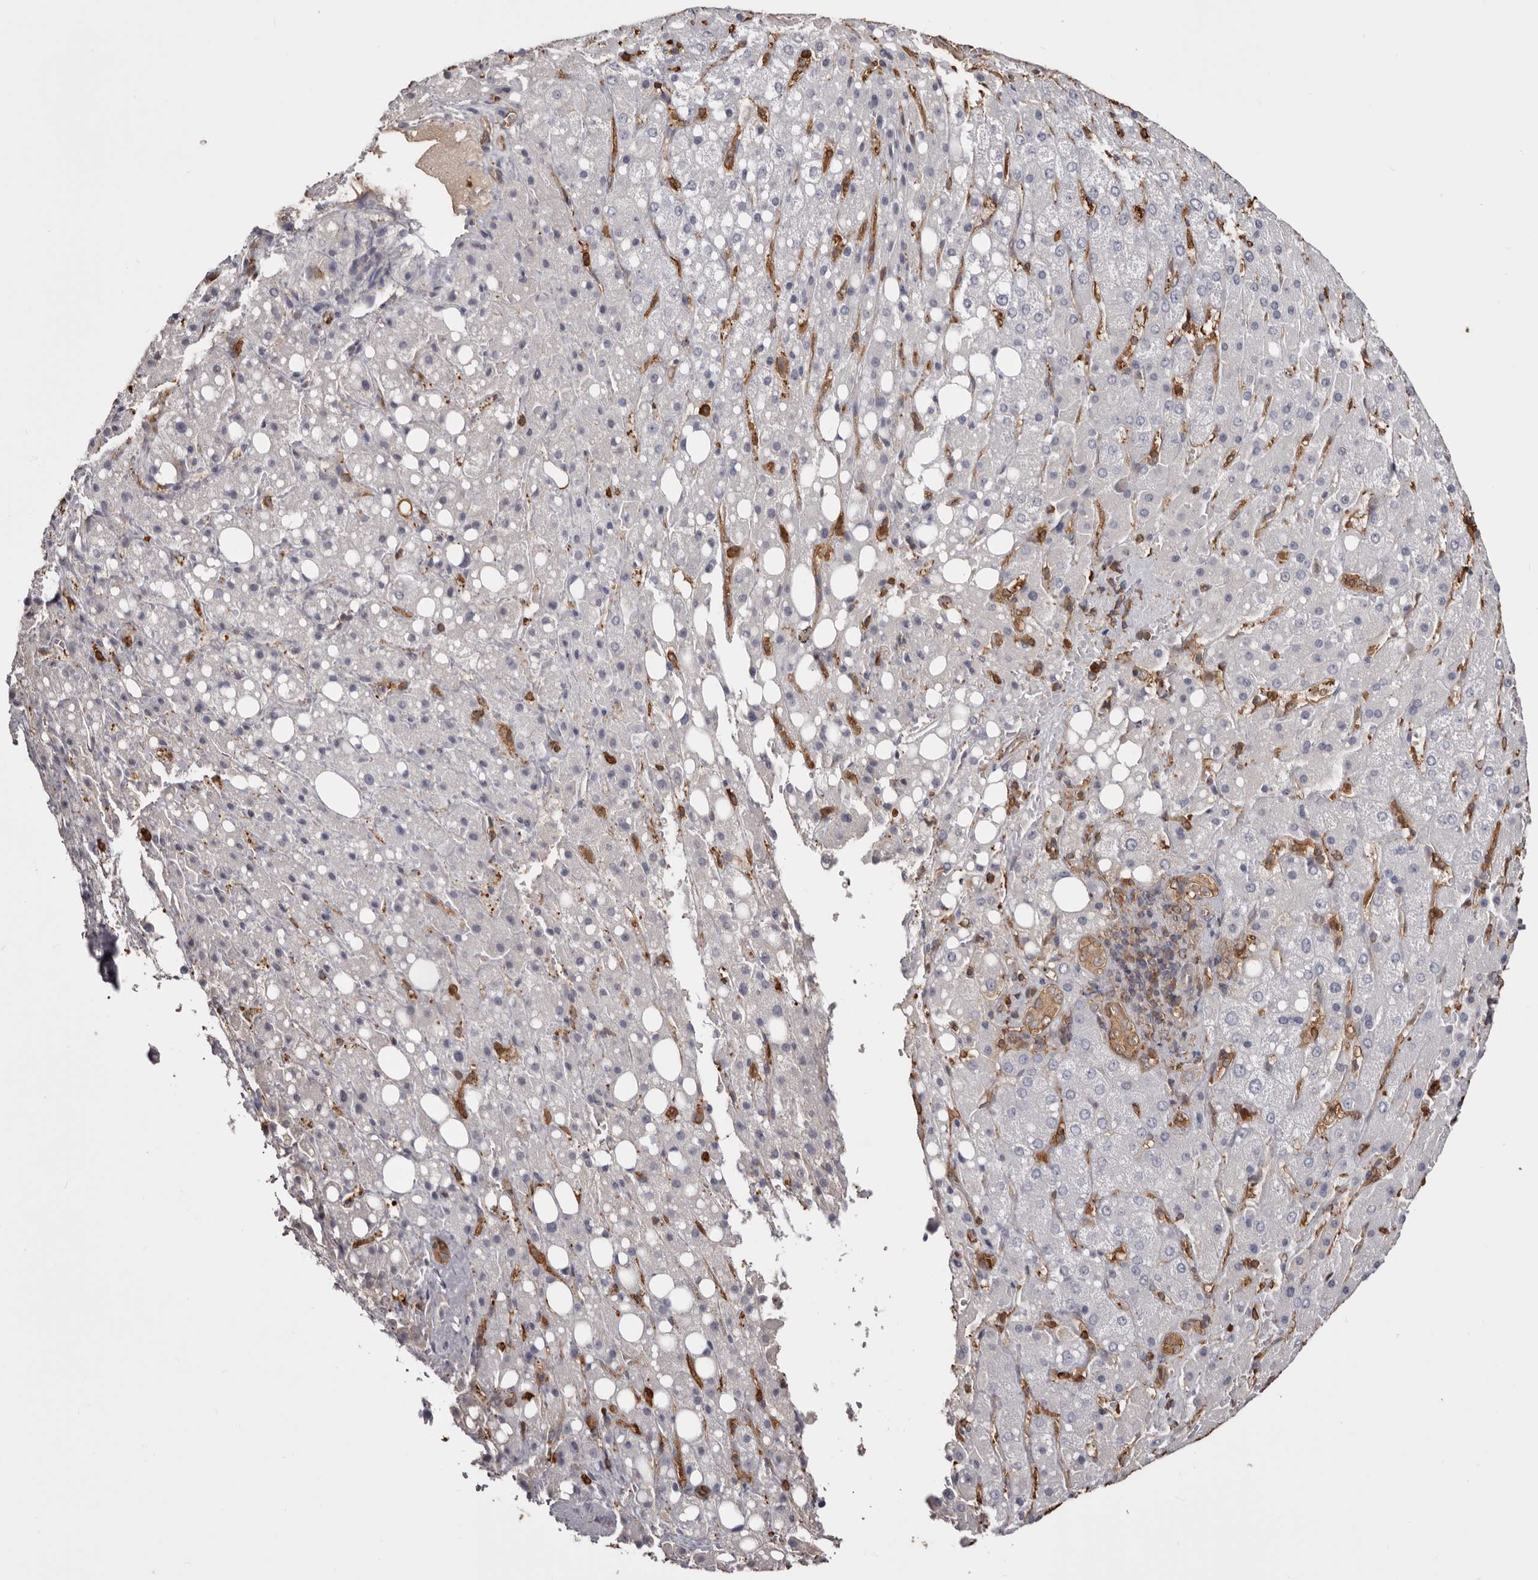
{"staining": {"intensity": "negative", "quantity": "none", "location": "none"}, "tissue": "liver cancer", "cell_type": "Tumor cells", "image_type": "cancer", "snomed": [{"axis": "morphology", "description": "Carcinoma, Hepatocellular, NOS"}, {"axis": "topography", "description": "Liver"}], "caption": "Tumor cells show no significant protein positivity in hepatocellular carcinoma (liver).", "gene": "PKM", "patient": {"sex": "male", "age": 80}}